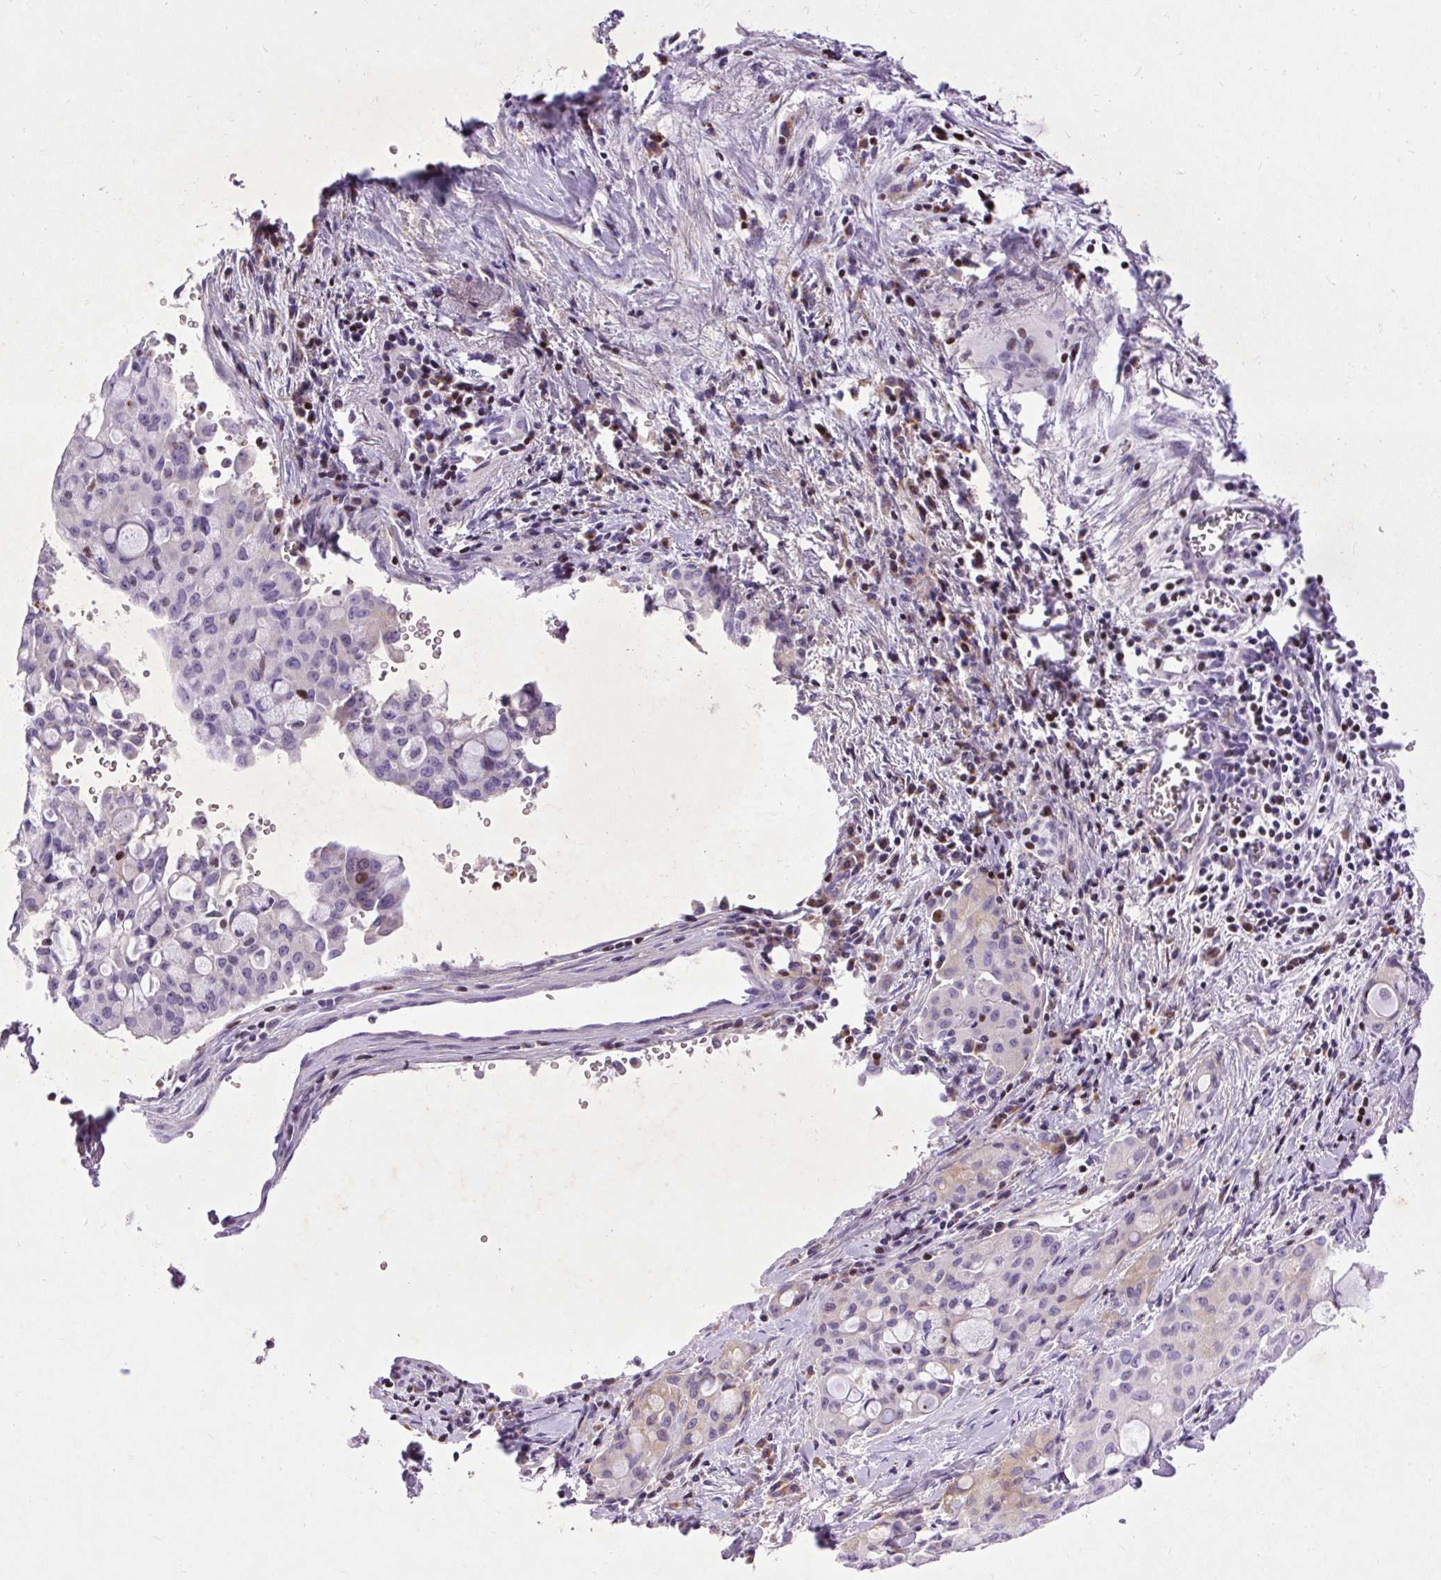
{"staining": {"intensity": "weak", "quantity": "<25%", "location": "cytoplasmic/membranous"}, "tissue": "lung cancer", "cell_type": "Tumor cells", "image_type": "cancer", "snomed": [{"axis": "morphology", "description": "Adenocarcinoma, NOS"}, {"axis": "topography", "description": "Lung"}], "caption": "This photomicrograph is of lung adenocarcinoma stained with immunohistochemistry to label a protein in brown with the nuclei are counter-stained blue. There is no positivity in tumor cells.", "gene": "SPC24", "patient": {"sex": "female", "age": 44}}